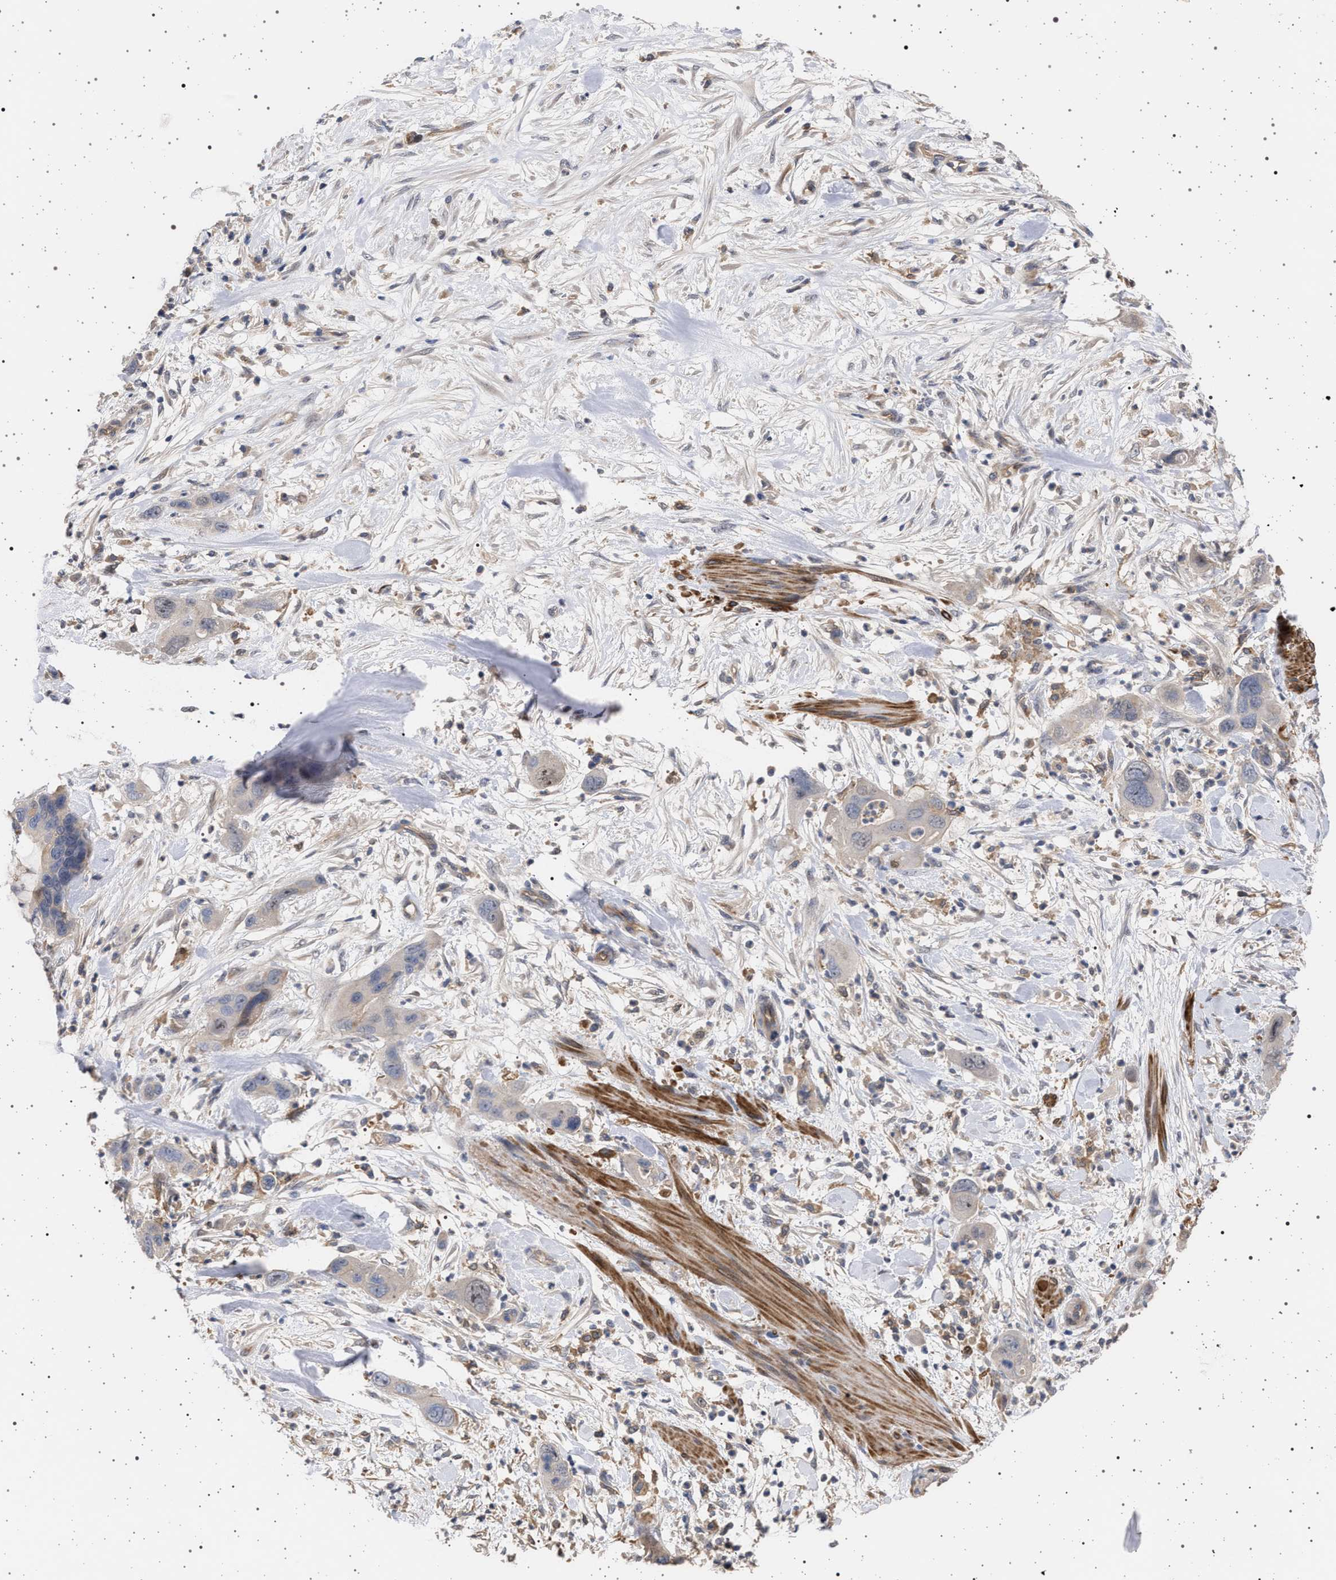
{"staining": {"intensity": "negative", "quantity": "none", "location": "none"}, "tissue": "pancreatic cancer", "cell_type": "Tumor cells", "image_type": "cancer", "snomed": [{"axis": "morphology", "description": "Adenocarcinoma, NOS"}, {"axis": "topography", "description": "Pancreas"}], "caption": "The image shows no staining of tumor cells in pancreatic cancer.", "gene": "RBM48", "patient": {"sex": "female", "age": 71}}